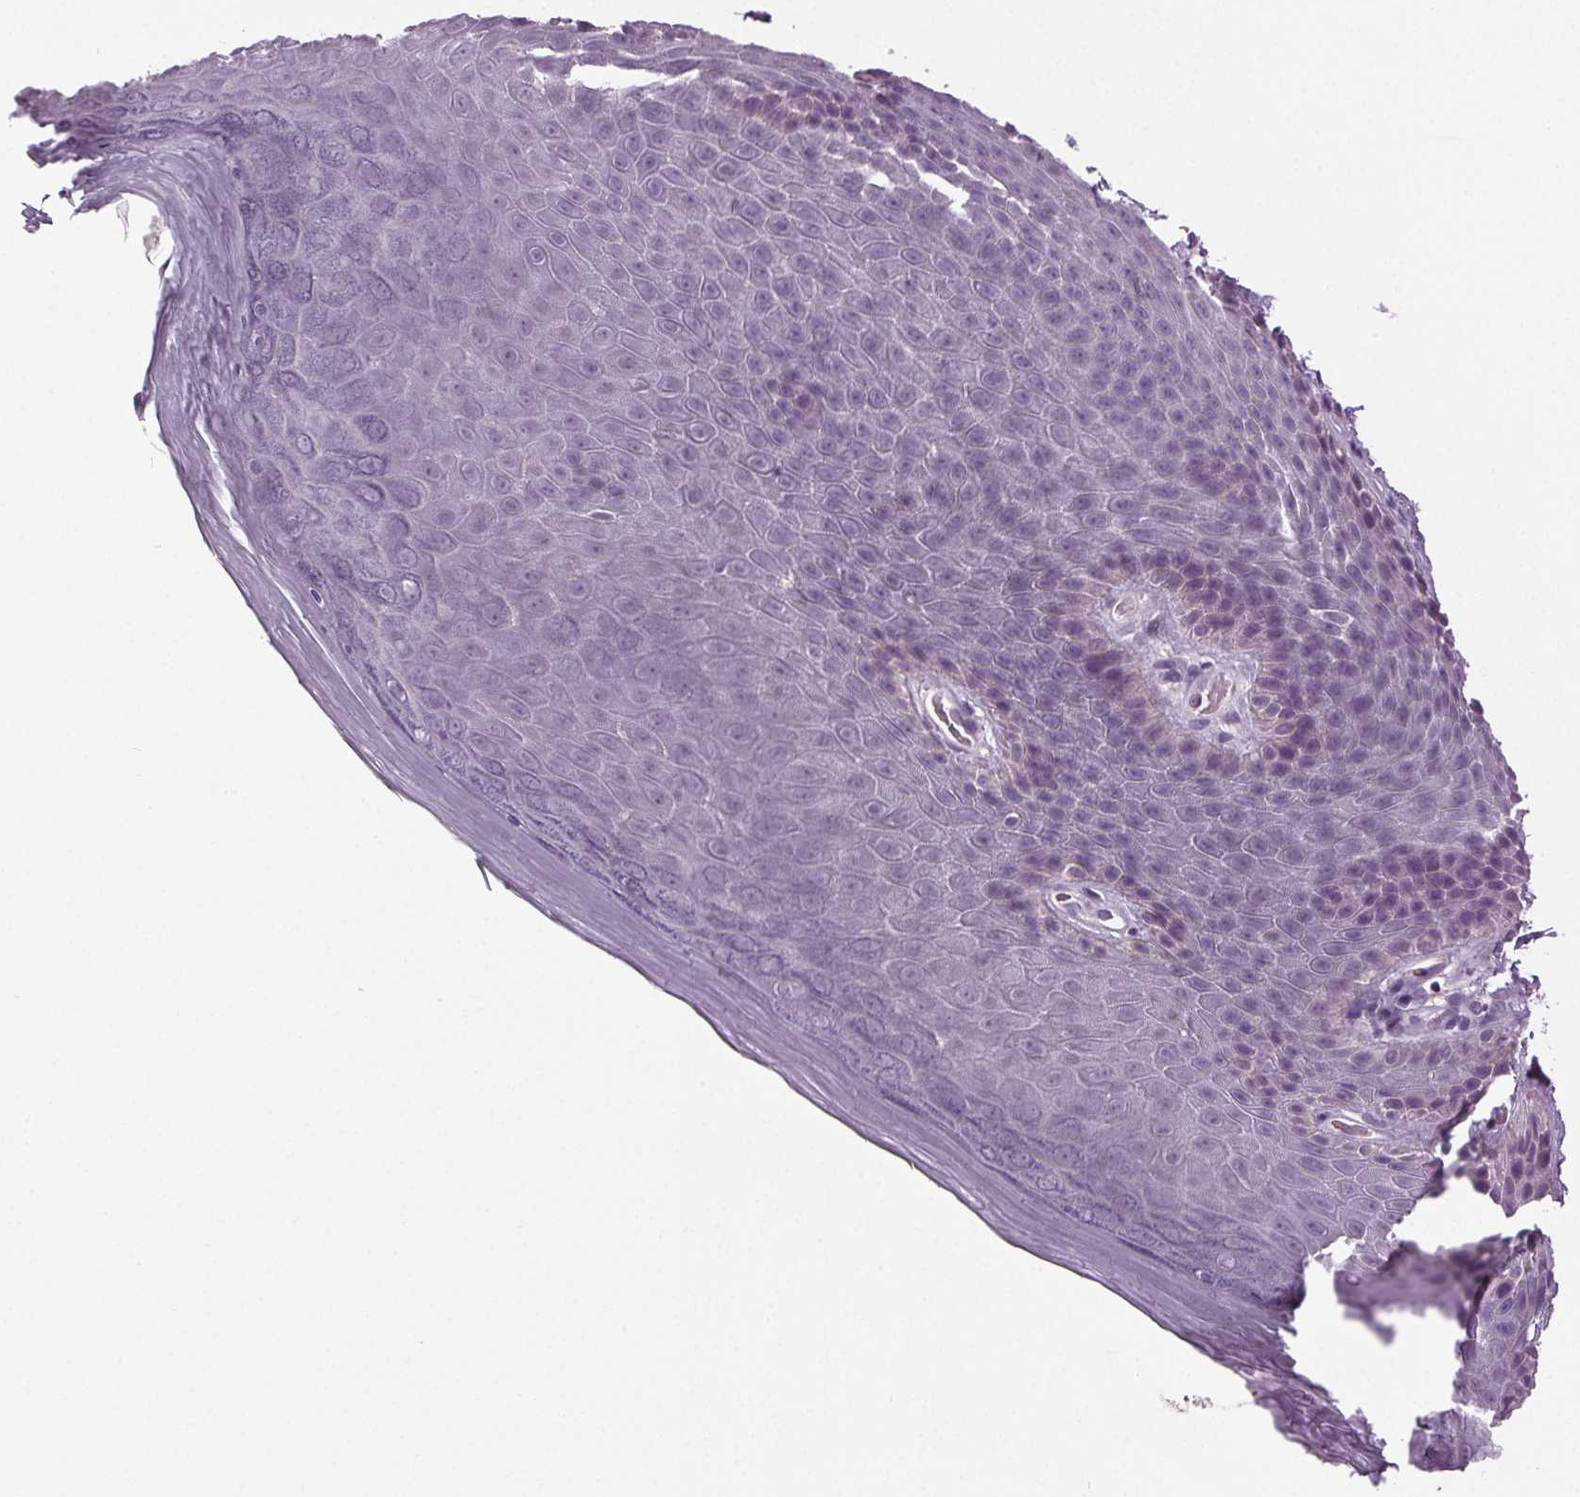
{"staining": {"intensity": "negative", "quantity": "none", "location": "none"}, "tissue": "skin", "cell_type": "Epidermal cells", "image_type": "normal", "snomed": [{"axis": "morphology", "description": "Normal tissue, NOS"}, {"axis": "topography", "description": "Anal"}, {"axis": "topography", "description": "Peripheral nerve tissue"}], "caption": "Skin stained for a protein using immunohistochemistry demonstrates no staining epidermal cells.", "gene": "DNAH12", "patient": {"sex": "male", "age": 53}}